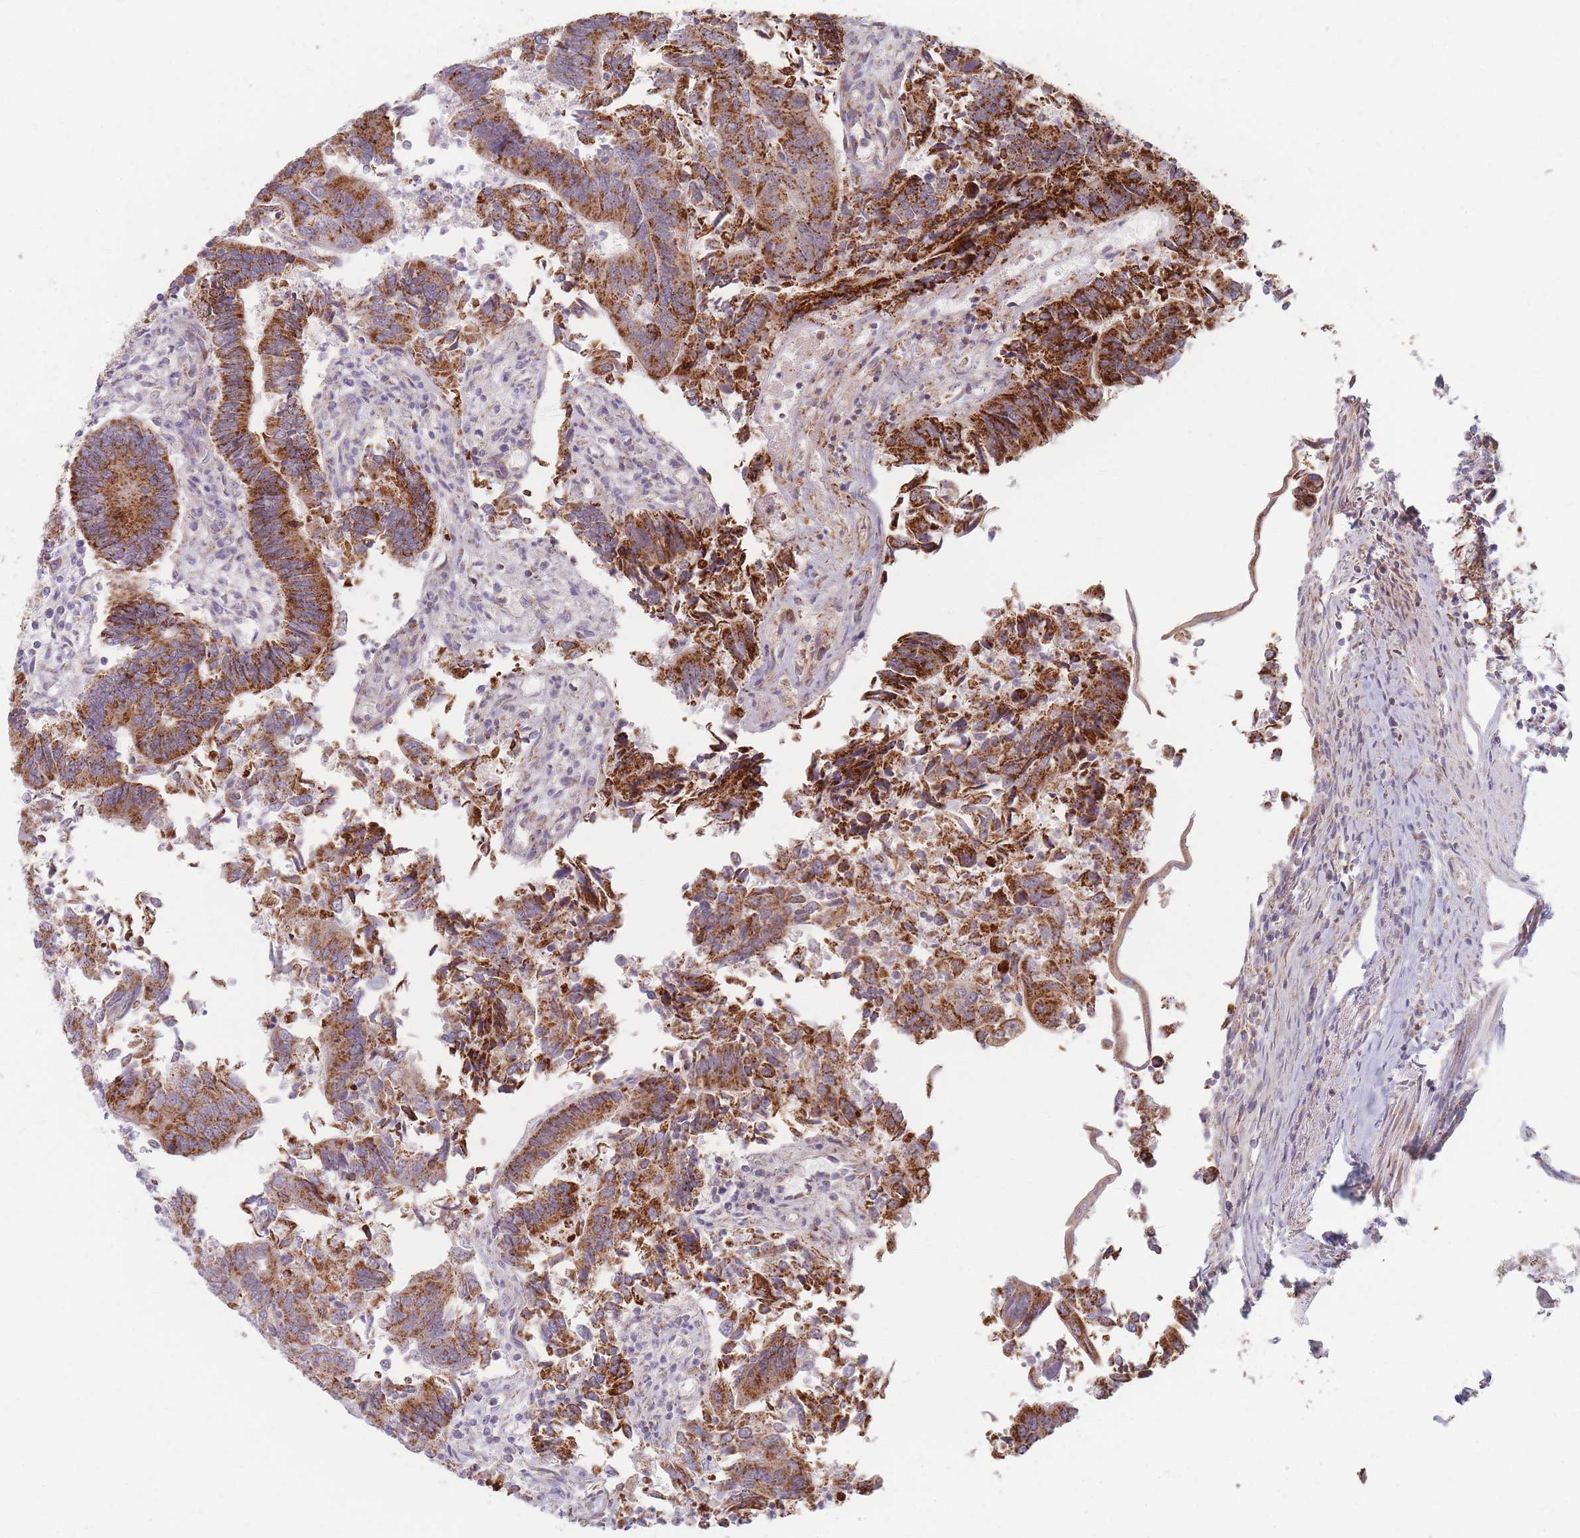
{"staining": {"intensity": "strong", "quantity": ">75%", "location": "cytoplasmic/membranous"}, "tissue": "colorectal cancer", "cell_type": "Tumor cells", "image_type": "cancer", "snomed": [{"axis": "morphology", "description": "Adenocarcinoma, NOS"}, {"axis": "topography", "description": "Colon"}], "caption": "A high amount of strong cytoplasmic/membranous positivity is appreciated in approximately >75% of tumor cells in colorectal adenocarcinoma tissue.", "gene": "ESRP2", "patient": {"sex": "female", "age": 67}}